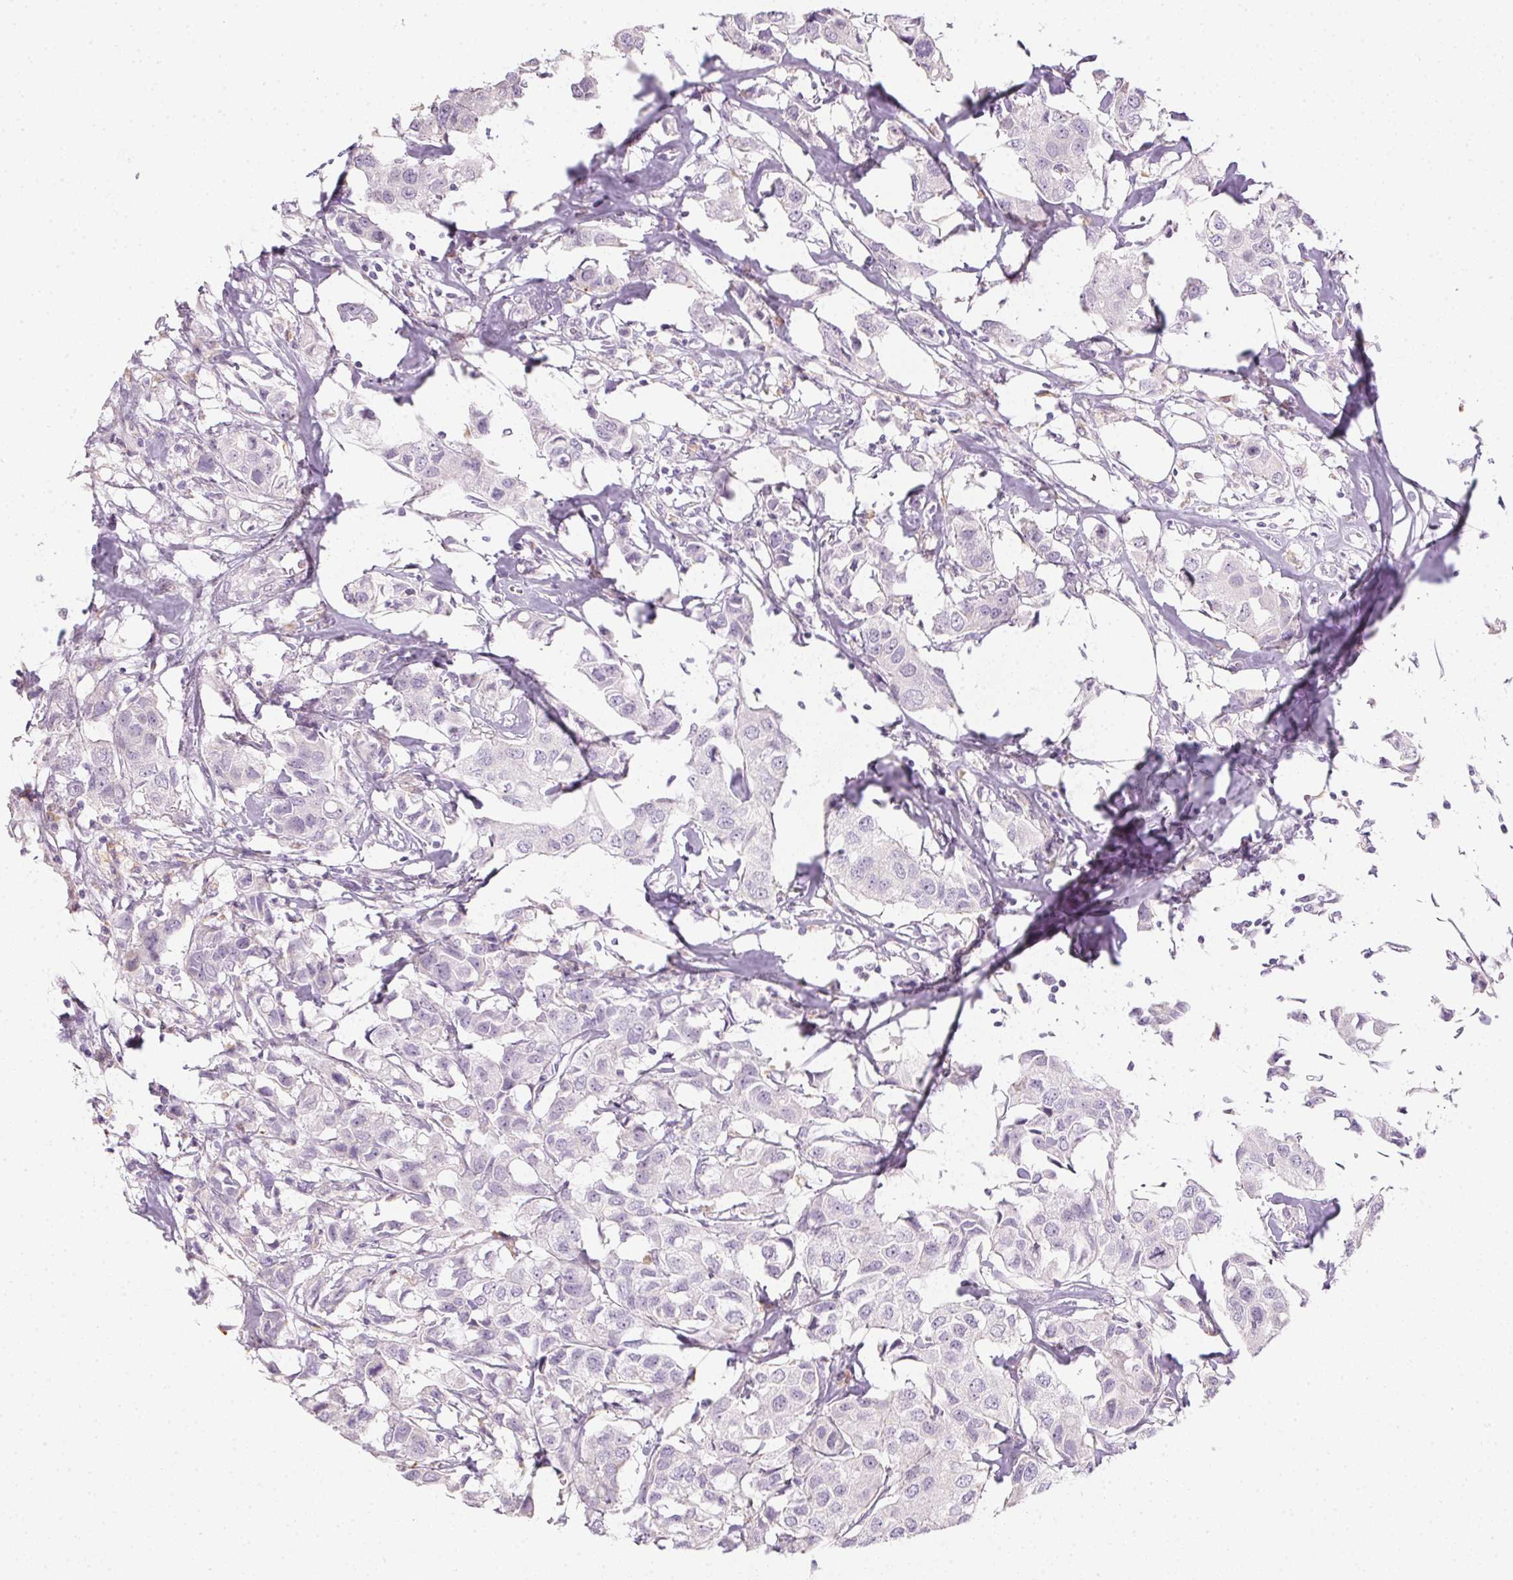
{"staining": {"intensity": "negative", "quantity": "none", "location": "none"}, "tissue": "breast cancer", "cell_type": "Tumor cells", "image_type": "cancer", "snomed": [{"axis": "morphology", "description": "Duct carcinoma"}, {"axis": "topography", "description": "Breast"}], "caption": "An immunohistochemistry (IHC) micrograph of breast intraductal carcinoma is shown. There is no staining in tumor cells of breast intraductal carcinoma.", "gene": "CTCFL", "patient": {"sex": "female", "age": 80}}